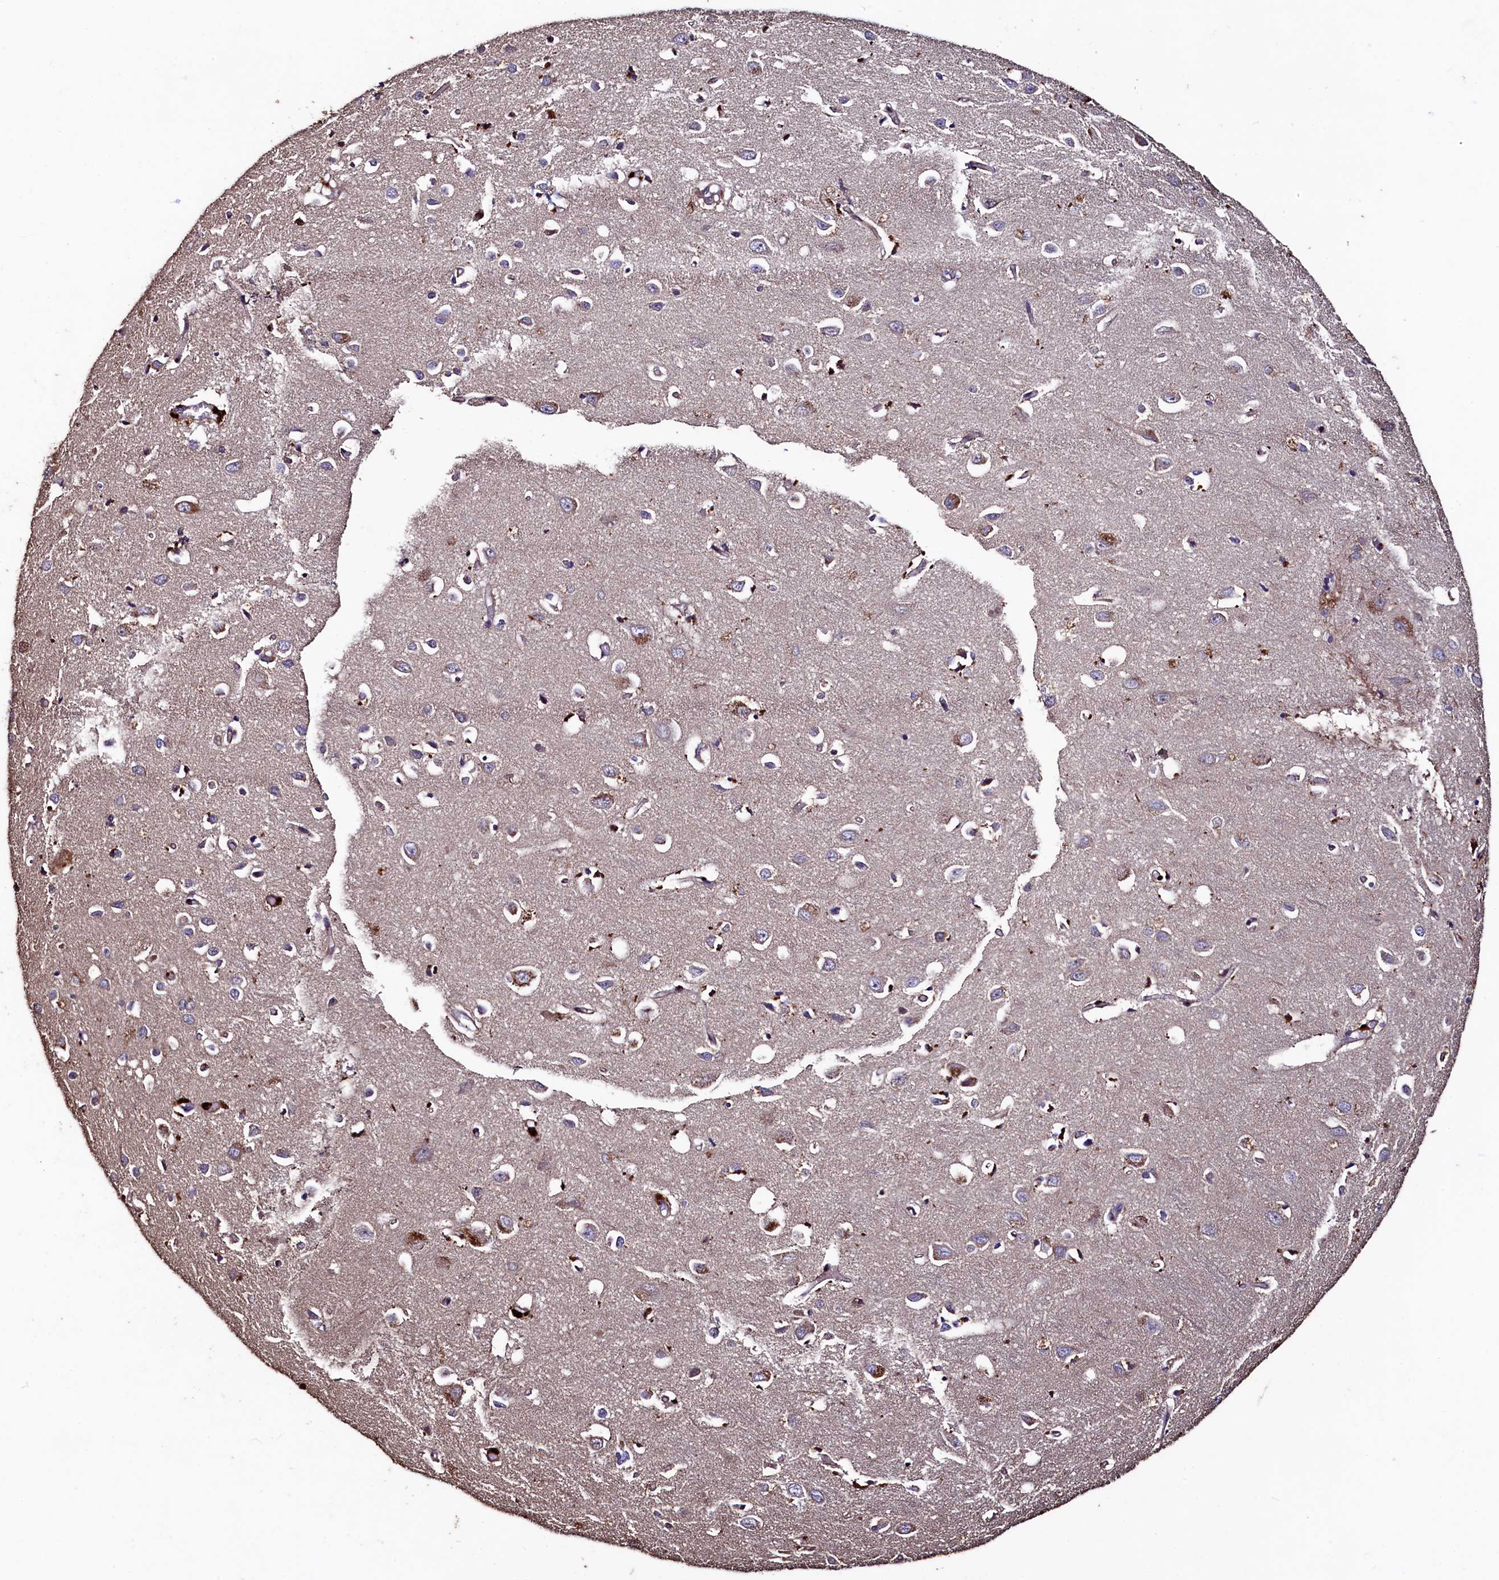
{"staining": {"intensity": "negative", "quantity": "none", "location": "none"}, "tissue": "cerebral cortex", "cell_type": "Endothelial cells", "image_type": "normal", "snomed": [{"axis": "morphology", "description": "Normal tissue, NOS"}, {"axis": "topography", "description": "Cerebral cortex"}], "caption": "The image exhibits no staining of endothelial cells in normal cerebral cortex. (IHC, brightfield microscopy, high magnification).", "gene": "TMEM98", "patient": {"sex": "female", "age": 64}}